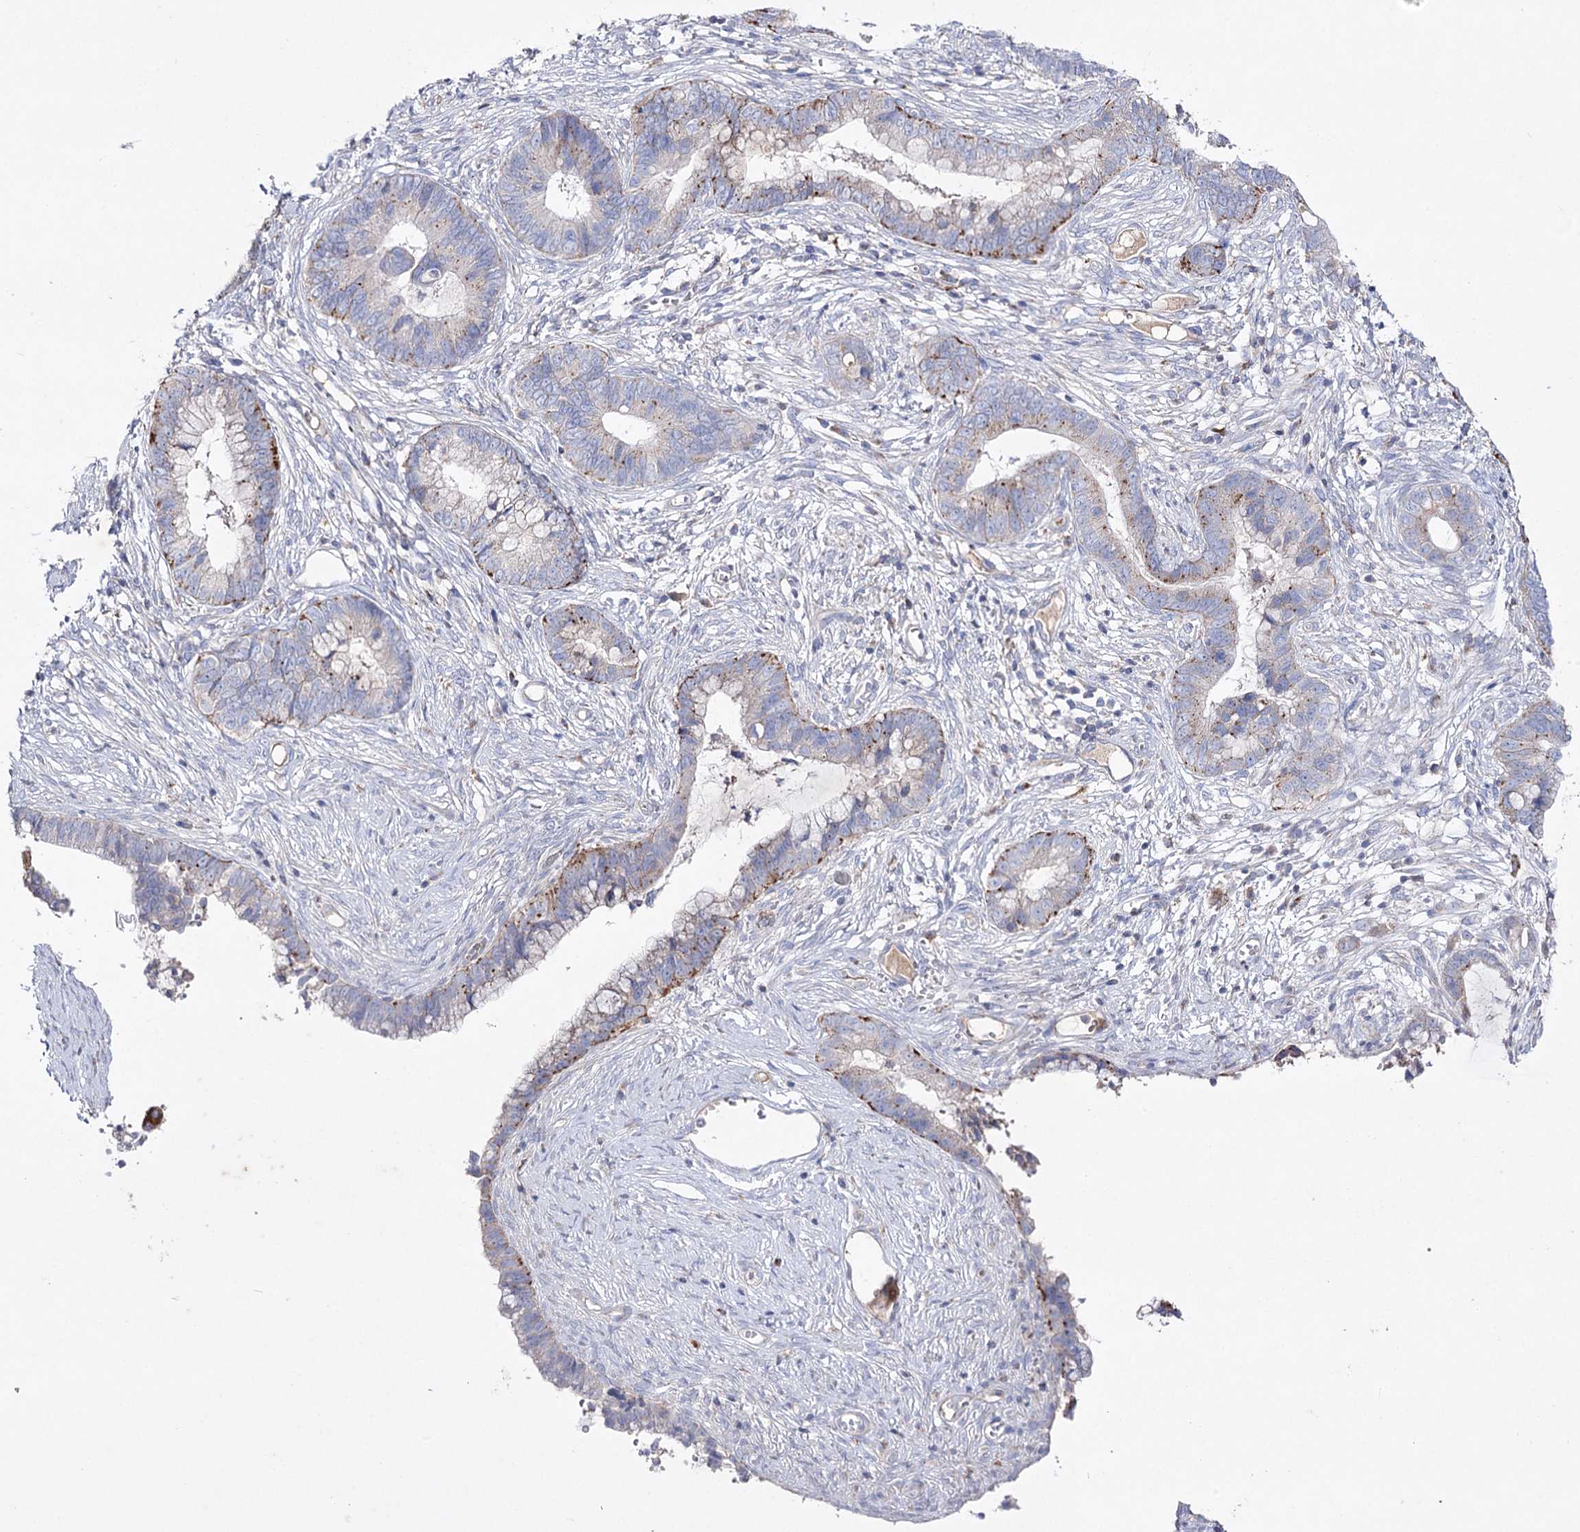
{"staining": {"intensity": "moderate", "quantity": "<25%", "location": "cytoplasmic/membranous"}, "tissue": "cervical cancer", "cell_type": "Tumor cells", "image_type": "cancer", "snomed": [{"axis": "morphology", "description": "Adenocarcinoma, NOS"}, {"axis": "topography", "description": "Cervix"}], "caption": "Moderate cytoplasmic/membranous protein positivity is present in about <25% of tumor cells in adenocarcinoma (cervical). The staining was performed using DAB to visualize the protein expression in brown, while the nuclei were stained in blue with hematoxylin (Magnification: 20x).", "gene": "NAGLU", "patient": {"sex": "female", "age": 44}}